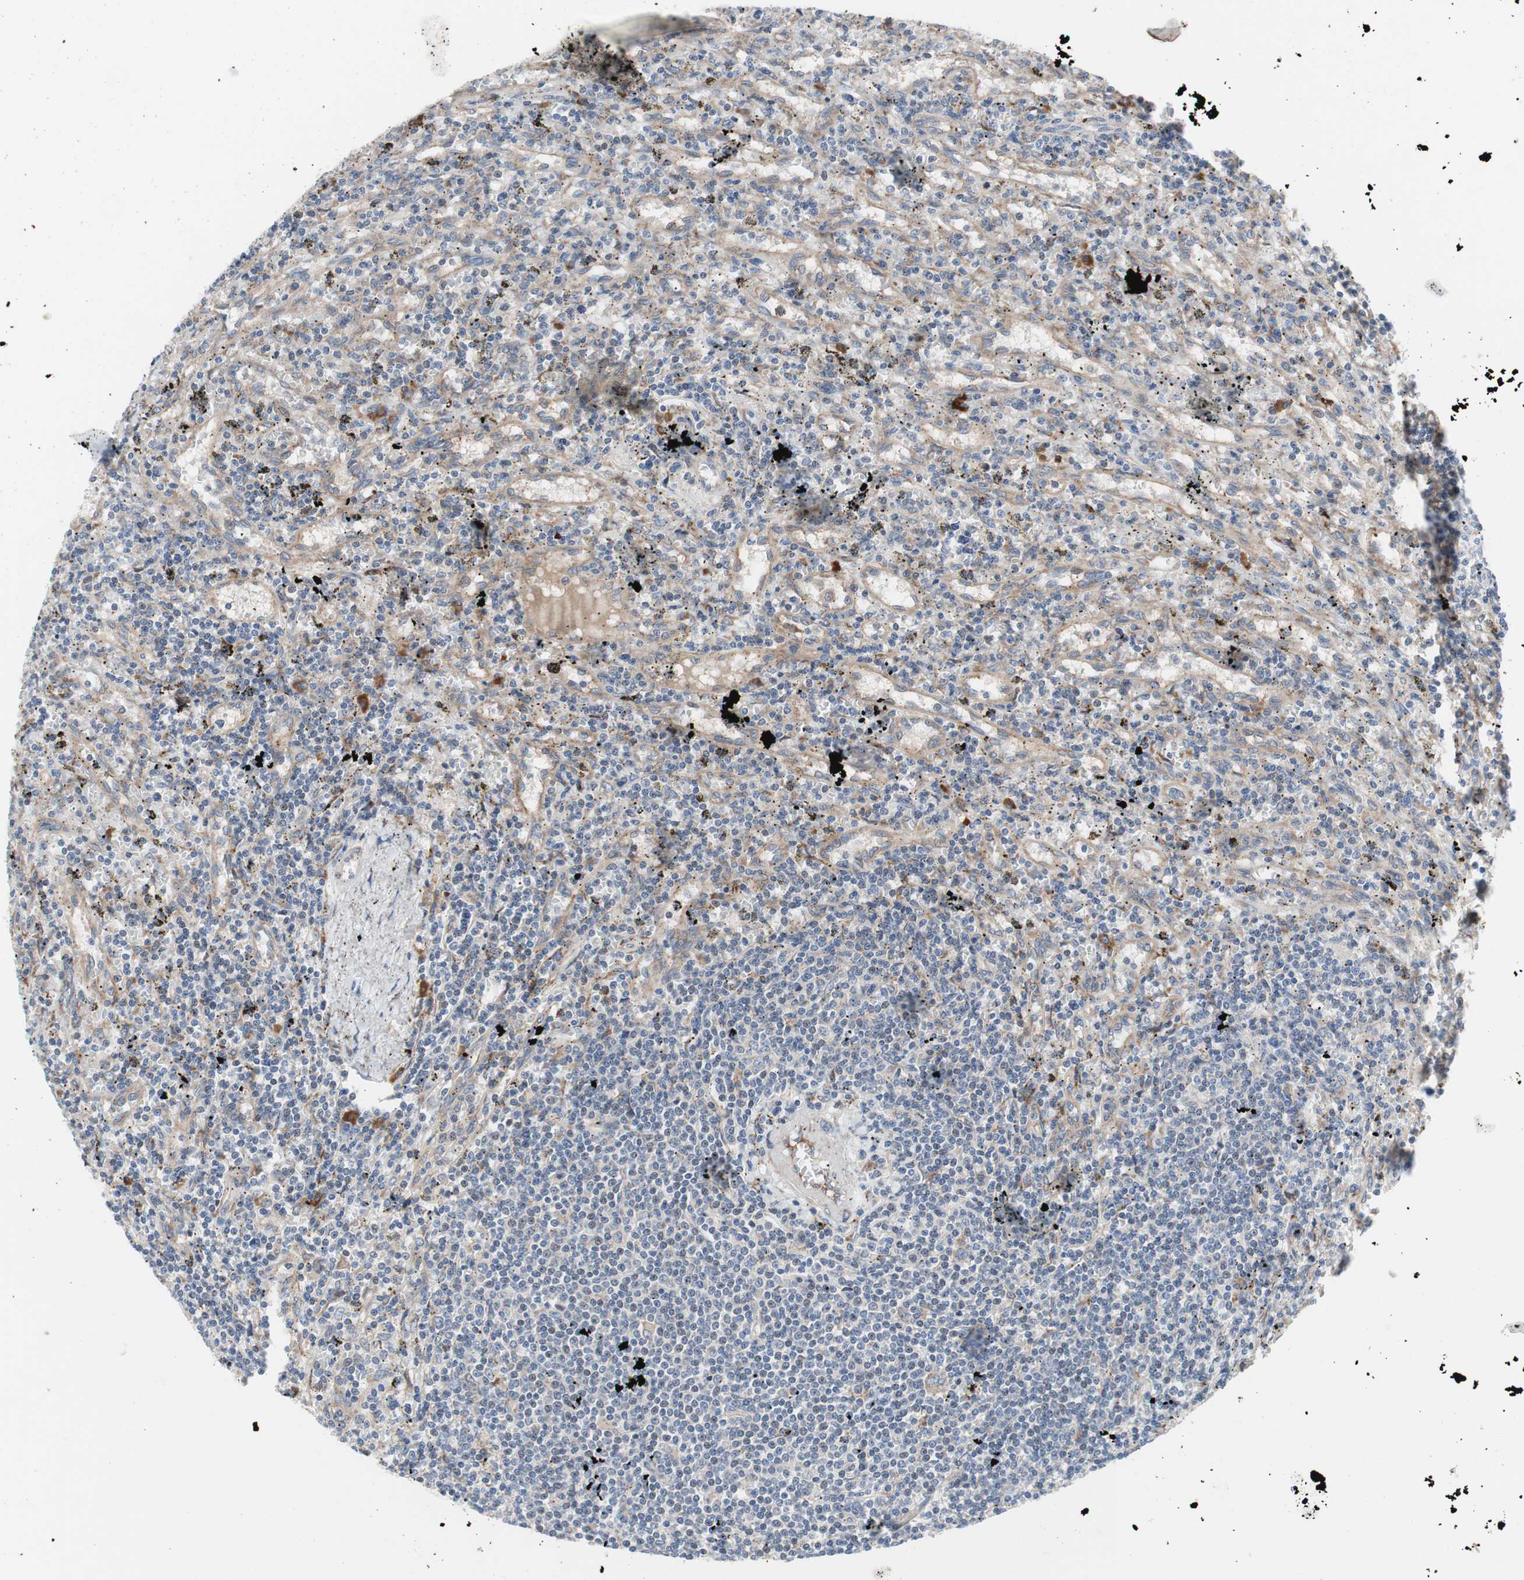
{"staining": {"intensity": "negative", "quantity": "none", "location": "none"}, "tissue": "lymphoma", "cell_type": "Tumor cells", "image_type": "cancer", "snomed": [{"axis": "morphology", "description": "Malignant lymphoma, non-Hodgkin's type, Low grade"}, {"axis": "topography", "description": "Spleen"}], "caption": "Tumor cells are negative for protein expression in human low-grade malignant lymphoma, non-Hodgkin's type.", "gene": "KANSL1", "patient": {"sex": "male", "age": 76}}